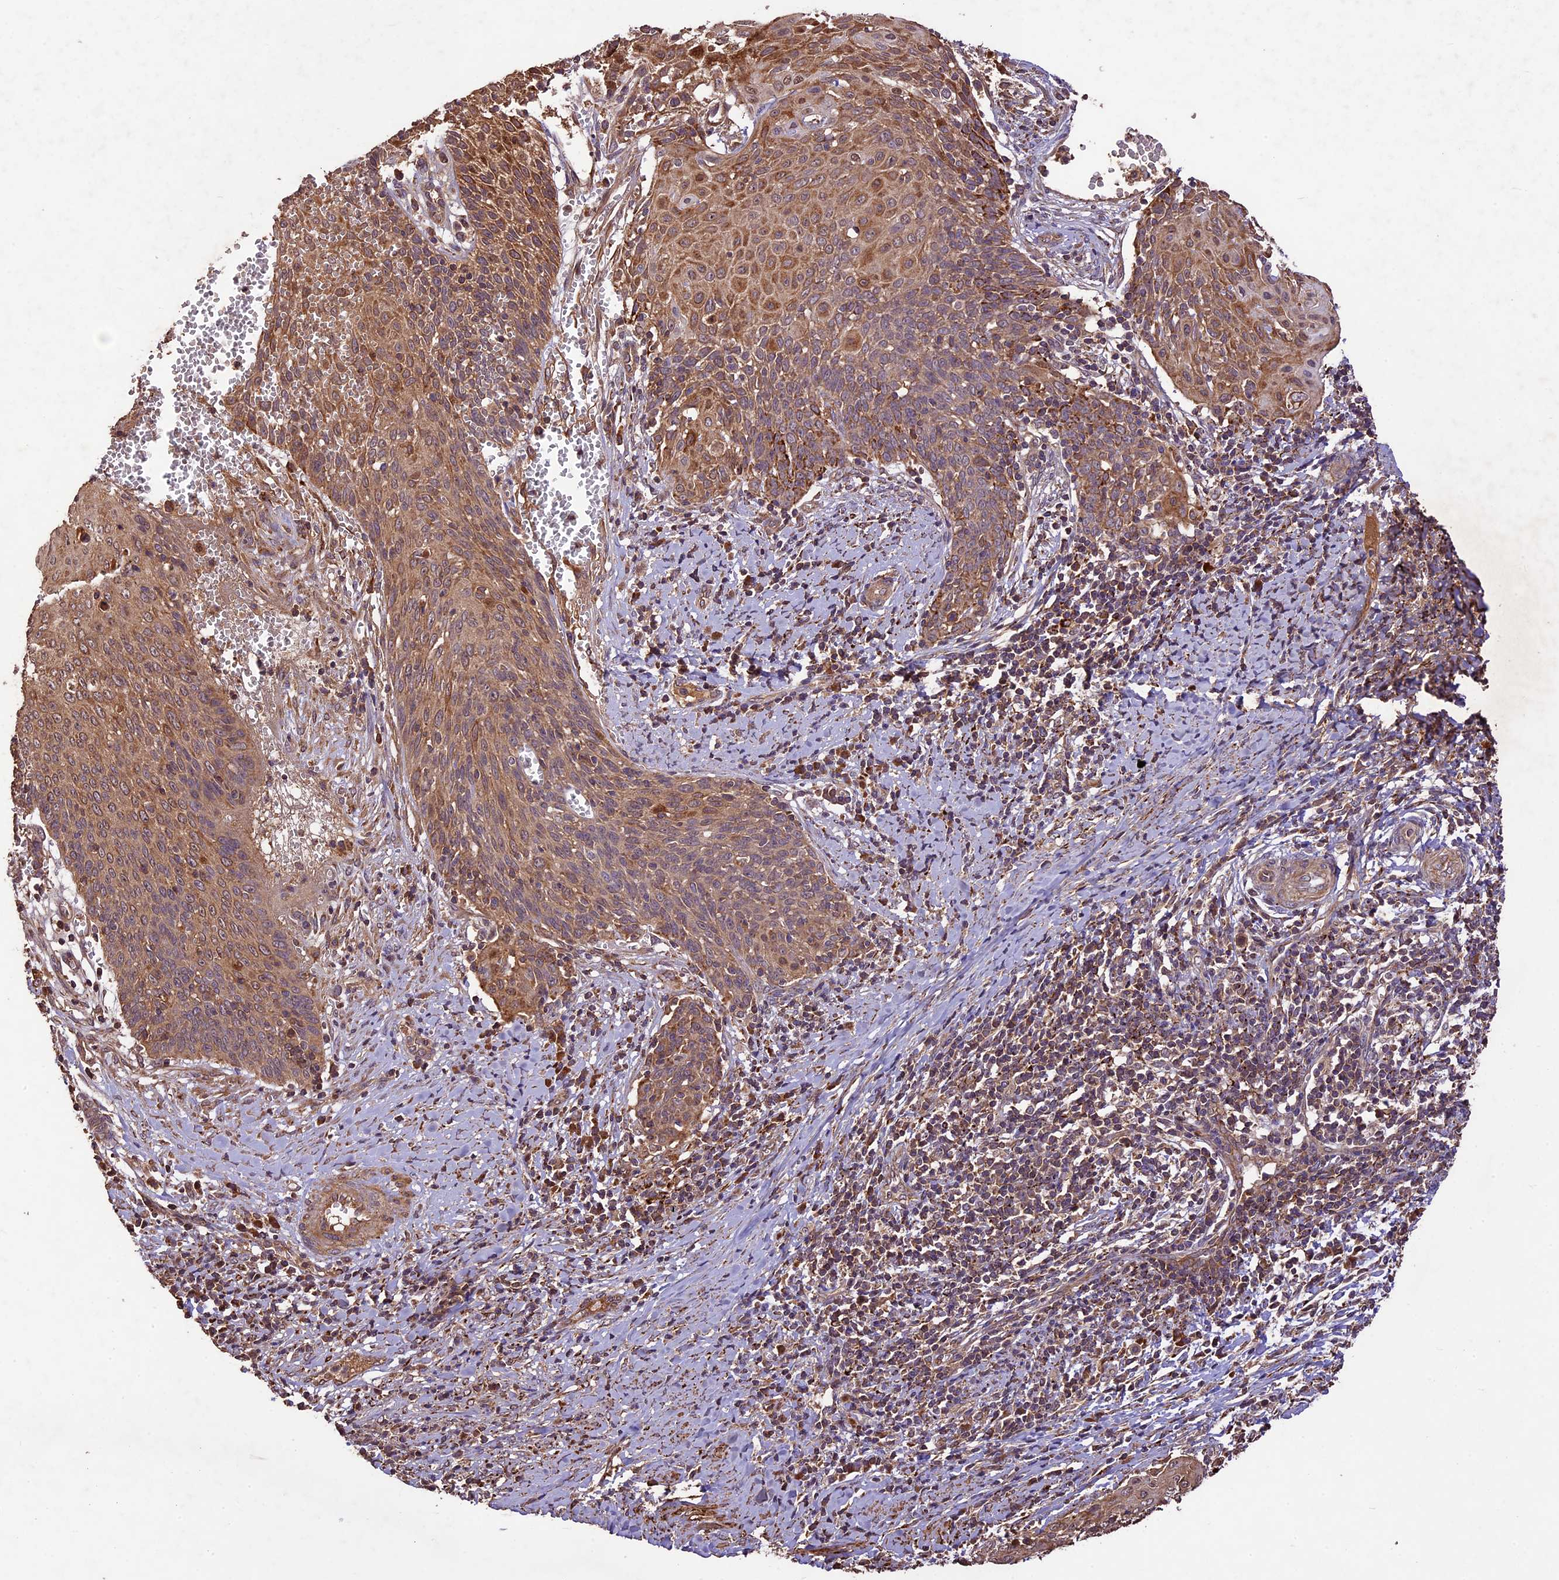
{"staining": {"intensity": "moderate", "quantity": ">75%", "location": "cytoplasmic/membranous"}, "tissue": "cervical cancer", "cell_type": "Tumor cells", "image_type": "cancer", "snomed": [{"axis": "morphology", "description": "Squamous cell carcinoma, NOS"}, {"axis": "topography", "description": "Cervix"}], "caption": "Protein positivity by immunohistochemistry shows moderate cytoplasmic/membranous positivity in approximately >75% of tumor cells in cervical cancer (squamous cell carcinoma). (Brightfield microscopy of DAB IHC at high magnification).", "gene": "CRLF1", "patient": {"sex": "female", "age": 39}}